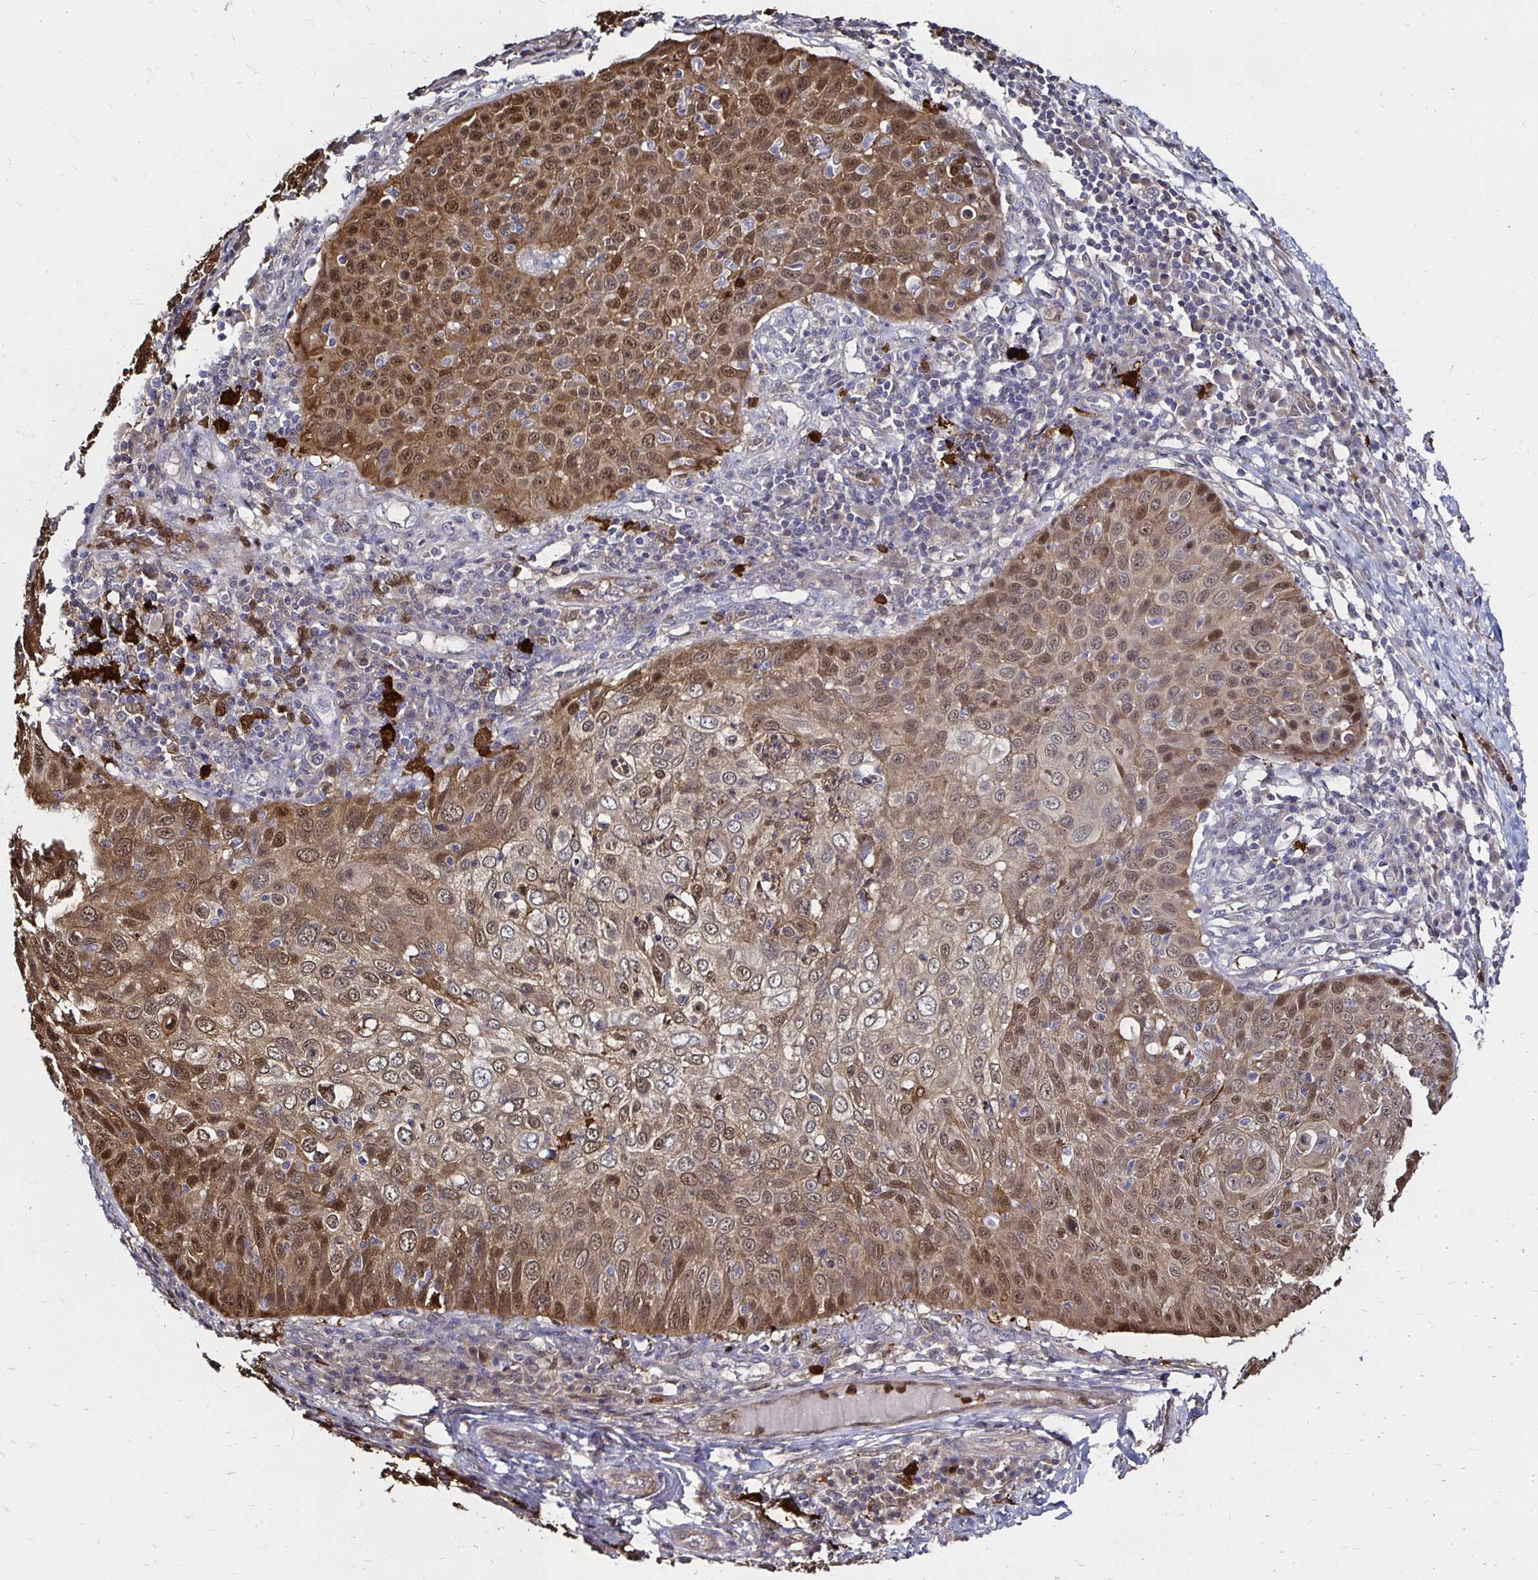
{"staining": {"intensity": "moderate", "quantity": ">75%", "location": "cytoplasmic/membranous,nuclear"}, "tissue": "skin cancer", "cell_type": "Tumor cells", "image_type": "cancer", "snomed": [{"axis": "morphology", "description": "Squamous cell carcinoma, NOS"}, {"axis": "topography", "description": "Skin"}], "caption": "This image reveals immunohistochemistry staining of skin squamous cell carcinoma, with medium moderate cytoplasmic/membranous and nuclear expression in approximately >75% of tumor cells.", "gene": "TXN", "patient": {"sex": "male", "age": 87}}